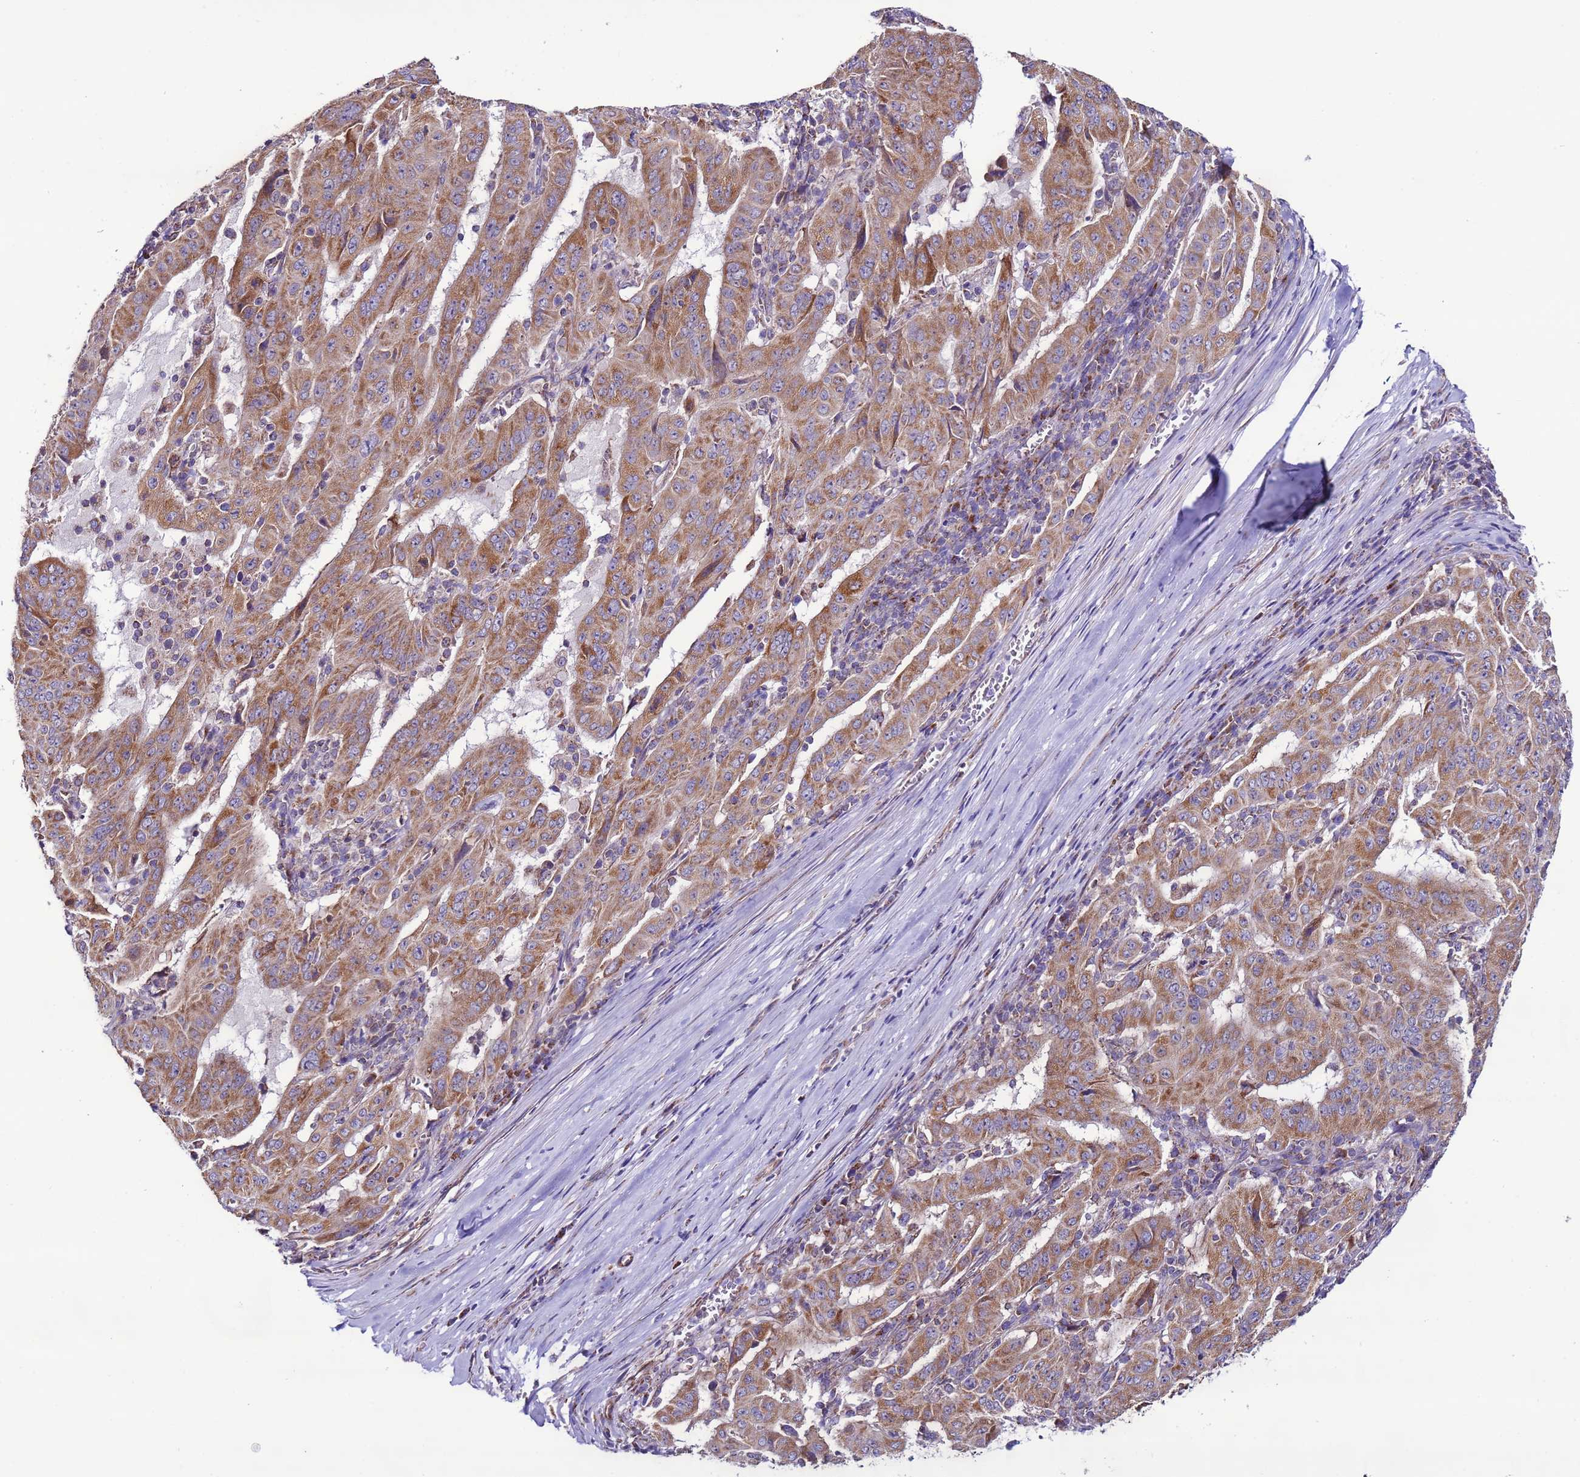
{"staining": {"intensity": "moderate", "quantity": ">75%", "location": "cytoplasmic/membranous"}, "tissue": "pancreatic cancer", "cell_type": "Tumor cells", "image_type": "cancer", "snomed": [{"axis": "morphology", "description": "Adenocarcinoma, NOS"}, {"axis": "topography", "description": "Pancreas"}], "caption": "Brown immunohistochemical staining in pancreatic adenocarcinoma displays moderate cytoplasmic/membranous expression in about >75% of tumor cells.", "gene": "AHI1", "patient": {"sex": "male", "age": 63}}